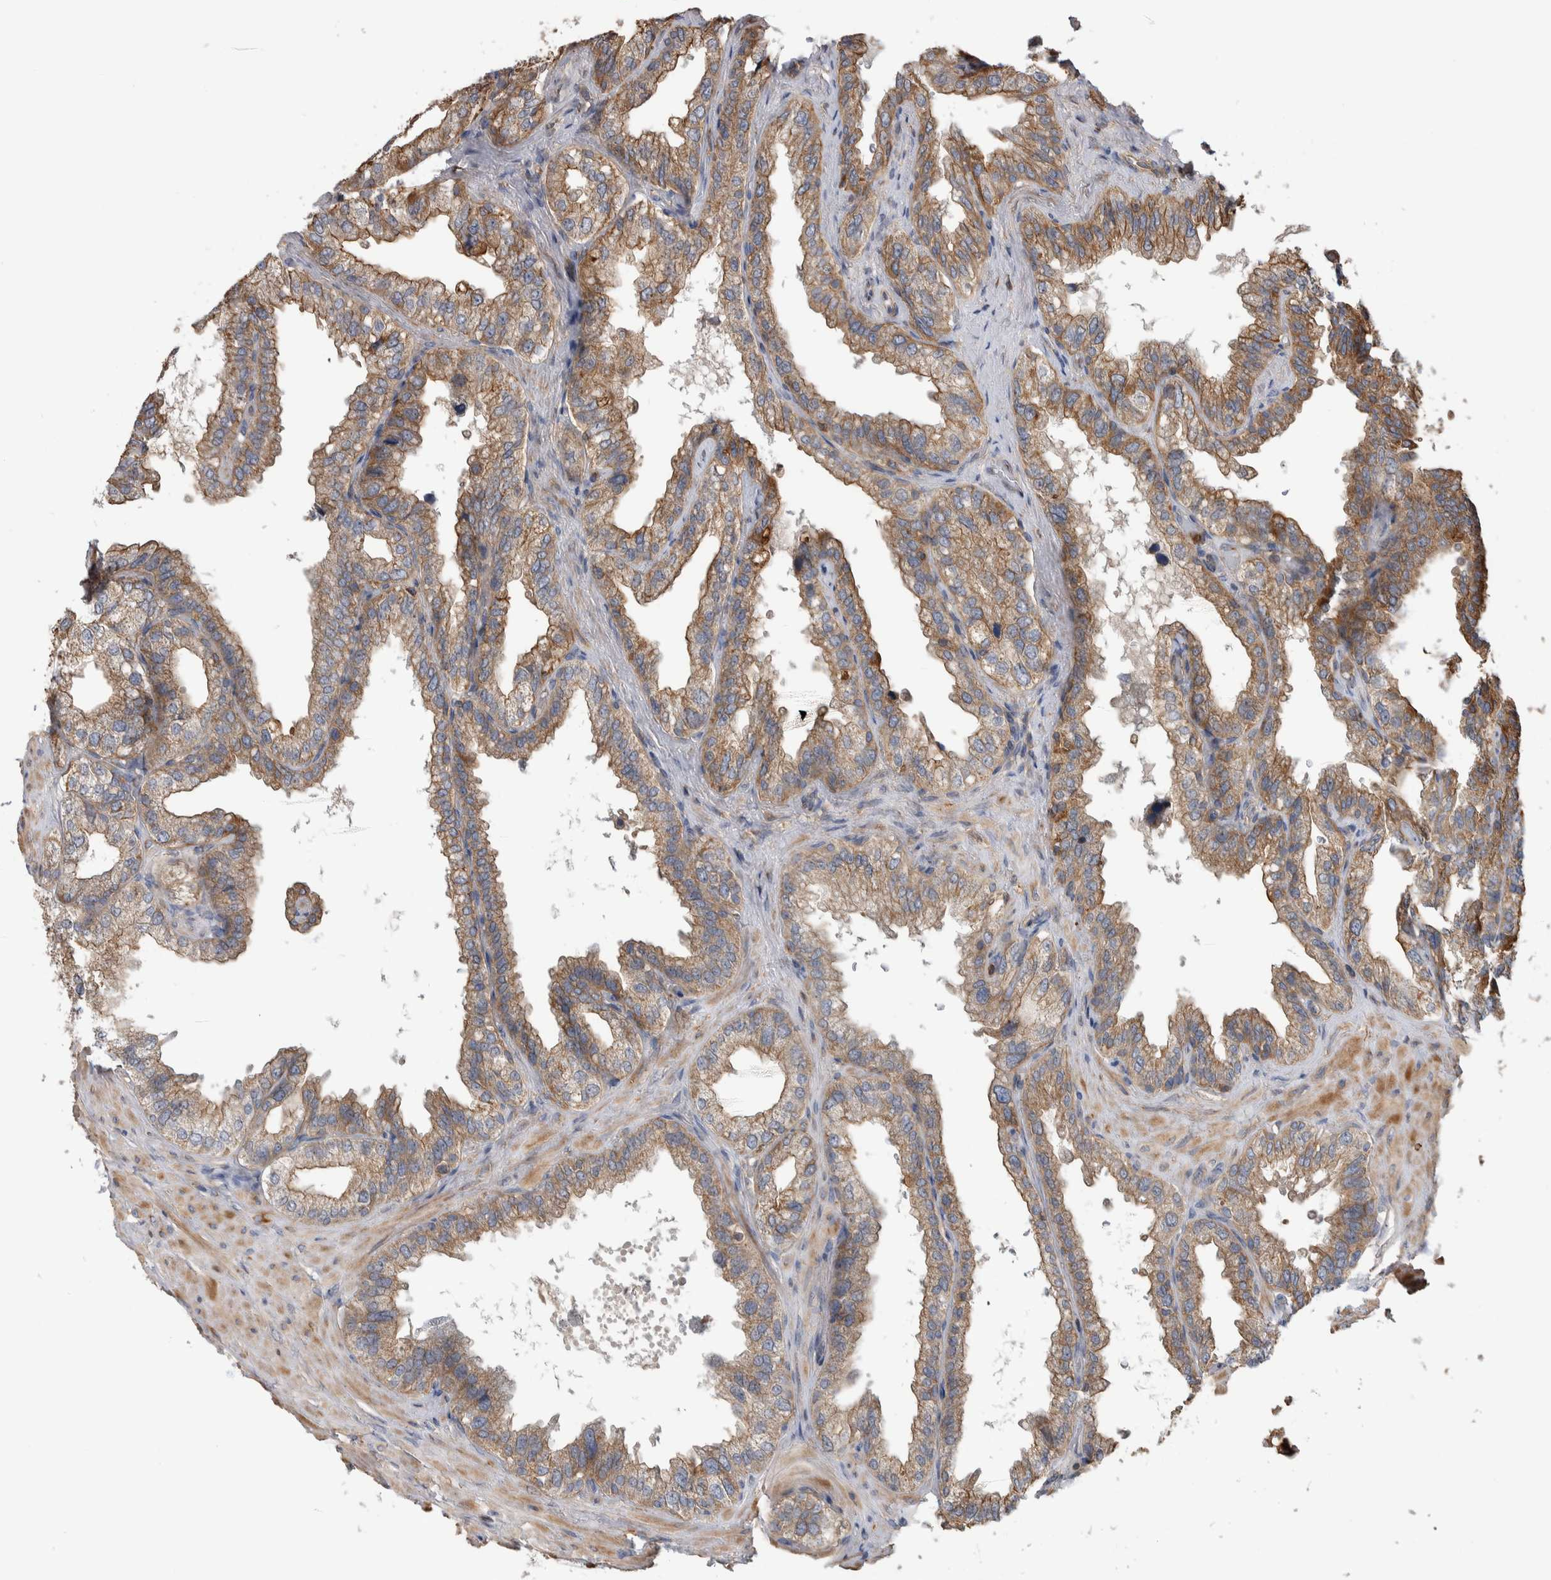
{"staining": {"intensity": "weak", "quantity": ">75%", "location": "cytoplasmic/membranous"}, "tissue": "seminal vesicle", "cell_type": "Glandular cells", "image_type": "normal", "snomed": [{"axis": "morphology", "description": "Normal tissue, NOS"}, {"axis": "topography", "description": "Seminal veicle"}], "caption": "This is an image of immunohistochemistry staining of unremarkable seminal vesicle, which shows weak staining in the cytoplasmic/membranous of glandular cells.", "gene": "SDCBP", "patient": {"sex": "male", "age": 68}}